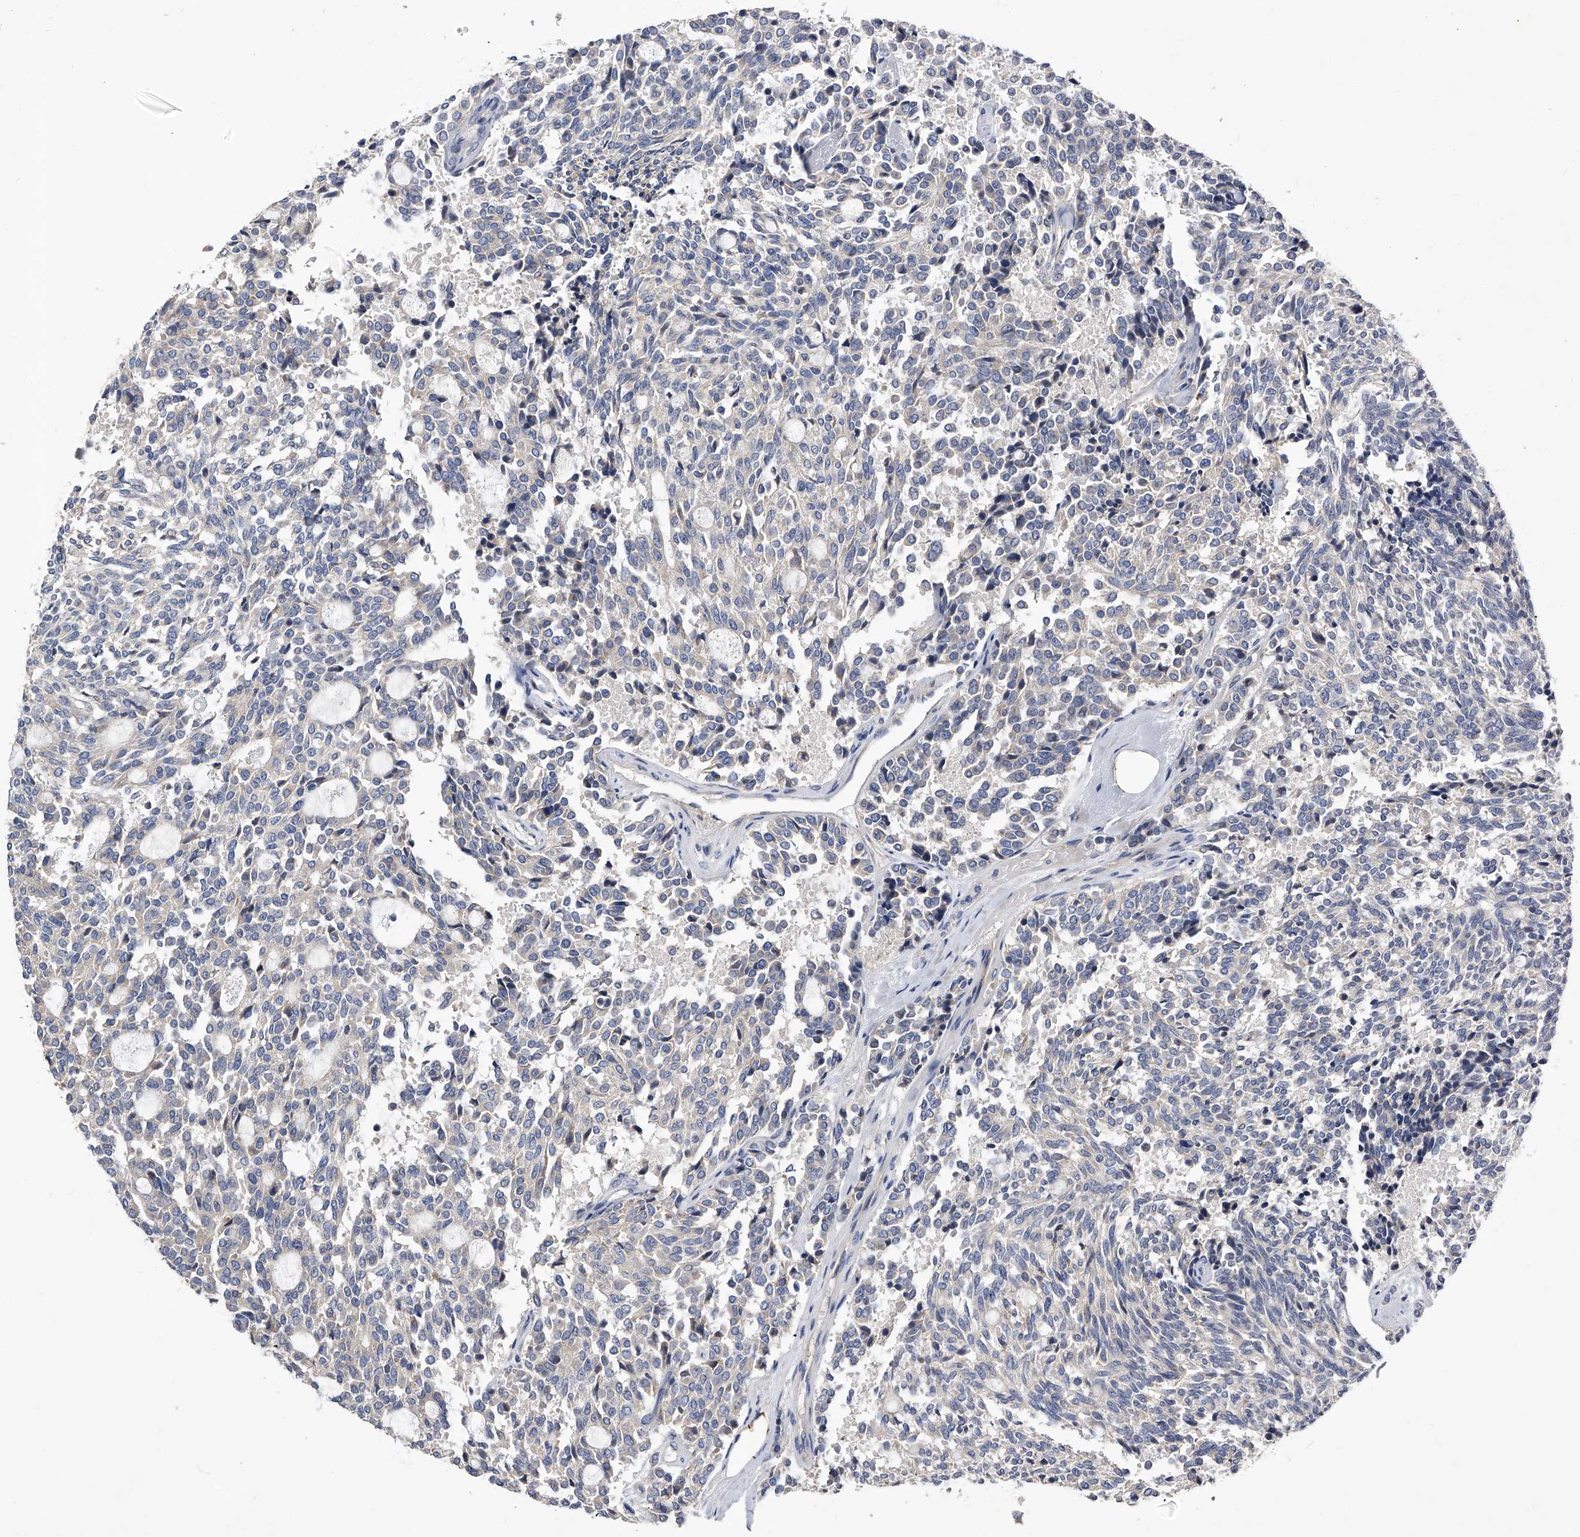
{"staining": {"intensity": "negative", "quantity": "none", "location": "none"}, "tissue": "carcinoid", "cell_type": "Tumor cells", "image_type": "cancer", "snomed": [{"axis": "morphology", "description": "Carcinoid, malignant, NOS"}, {"axis": "topography", "description": "Pancreas"}], "caption": "DAB immunohistochemical staining of human carcinoid reveals no significant staining in tumor cells.", "gene": "ARL4C", "patient": {"sex": "female", "age": 54}}